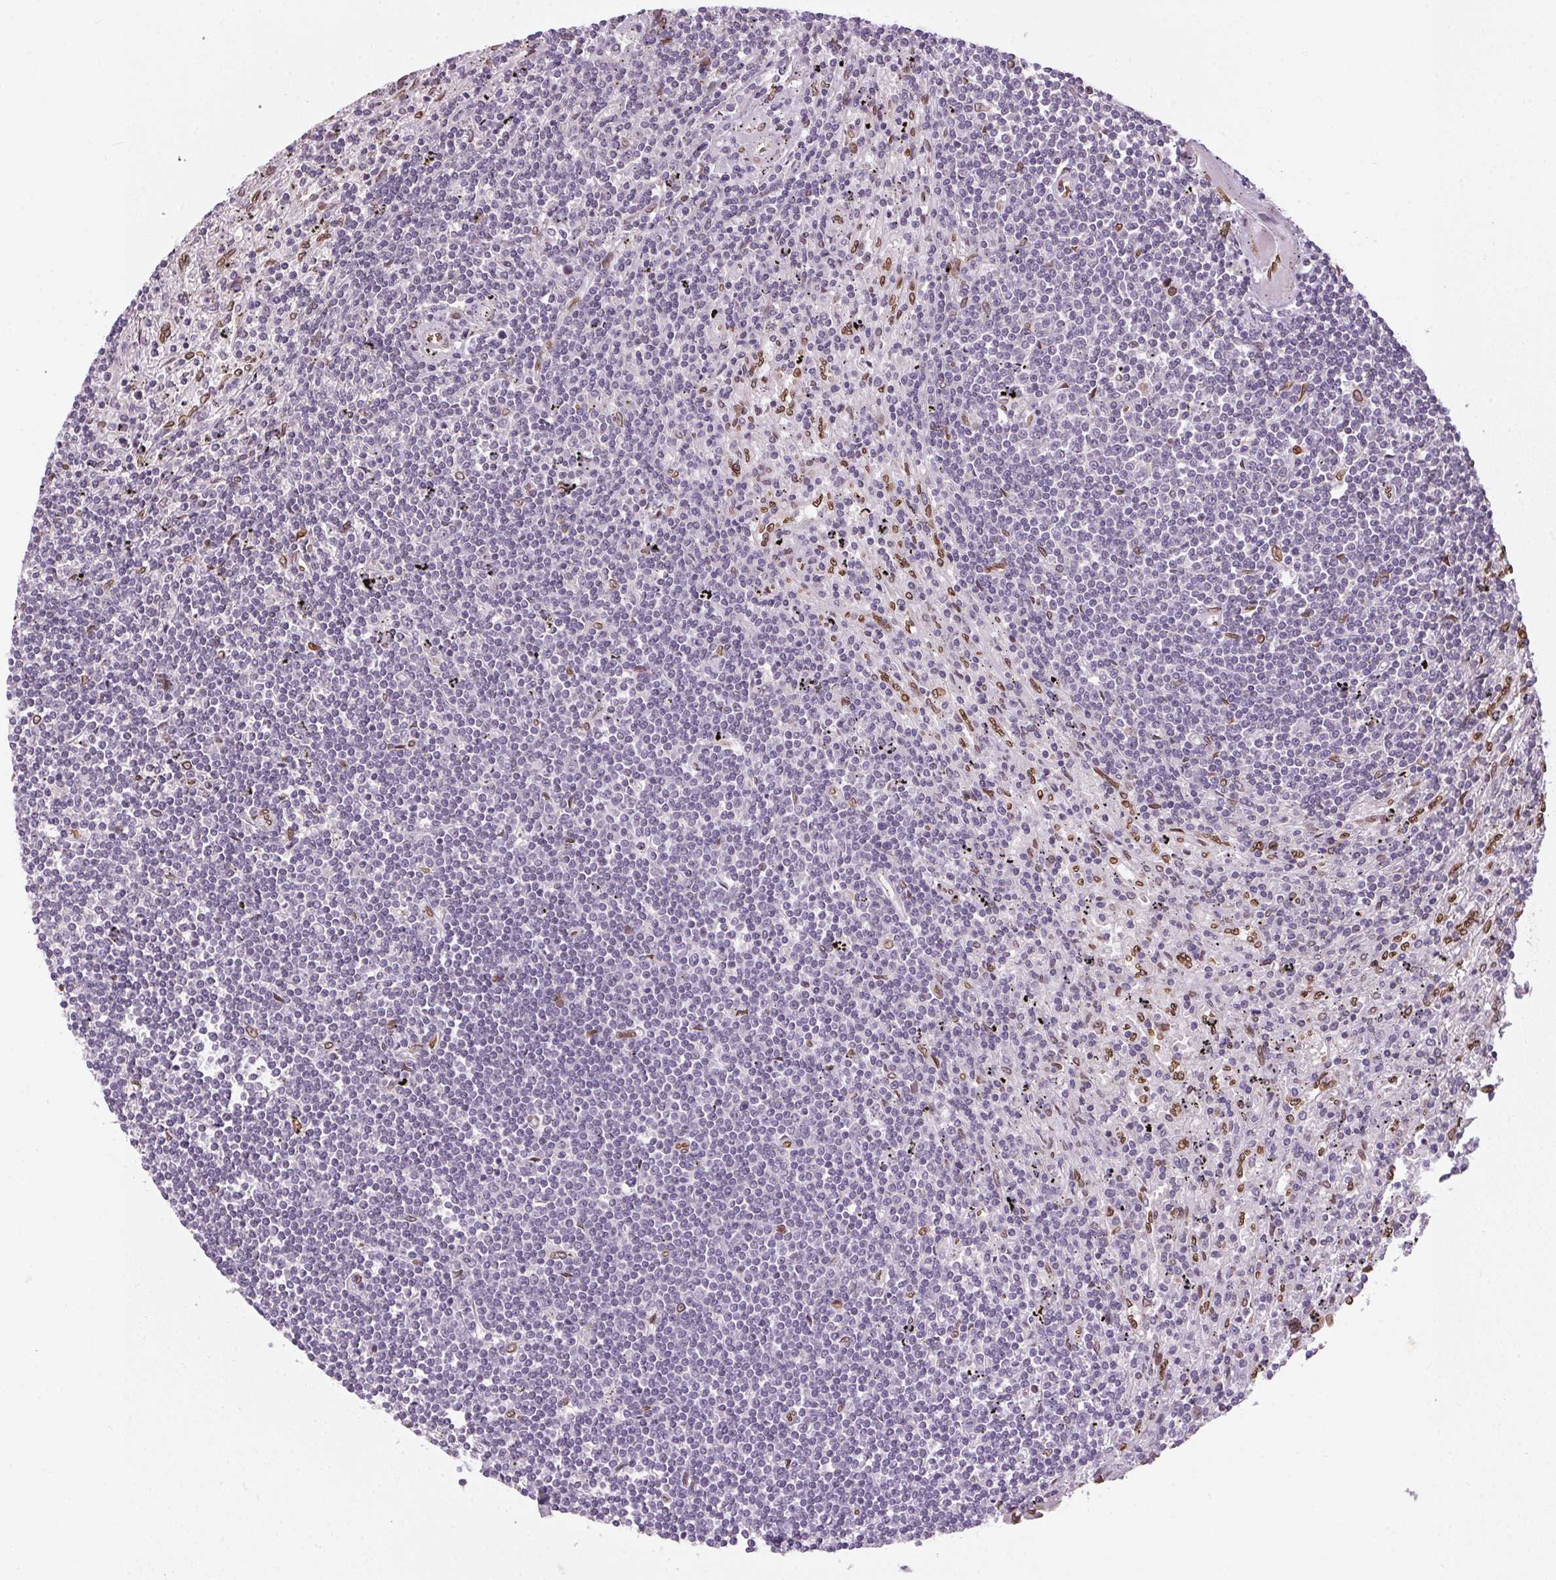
{"staining": {"intensity": "negative", "quantity": "none", "location": "none"}, "tissue": "lymphoma", "cell_type": "Tumor cells", "image_type": "cancer", "snomed": [{"axis": "morphology", "description": "Malignant lymphoma, non-Hodgkin's type, Low grade"}, {"axis": "topography", "description": "Spleen"}], "caption": "Lymphoma was stained to show a protein in brown. There is no significant staining in tumor cells. (Brightfield microscopy of DAB (3,3'-diaminobenzidine) immunohistochemistry (IHC) at high magnification).", "gene": "TMEM175", "patient": {"sex": "male", "age": 76}}